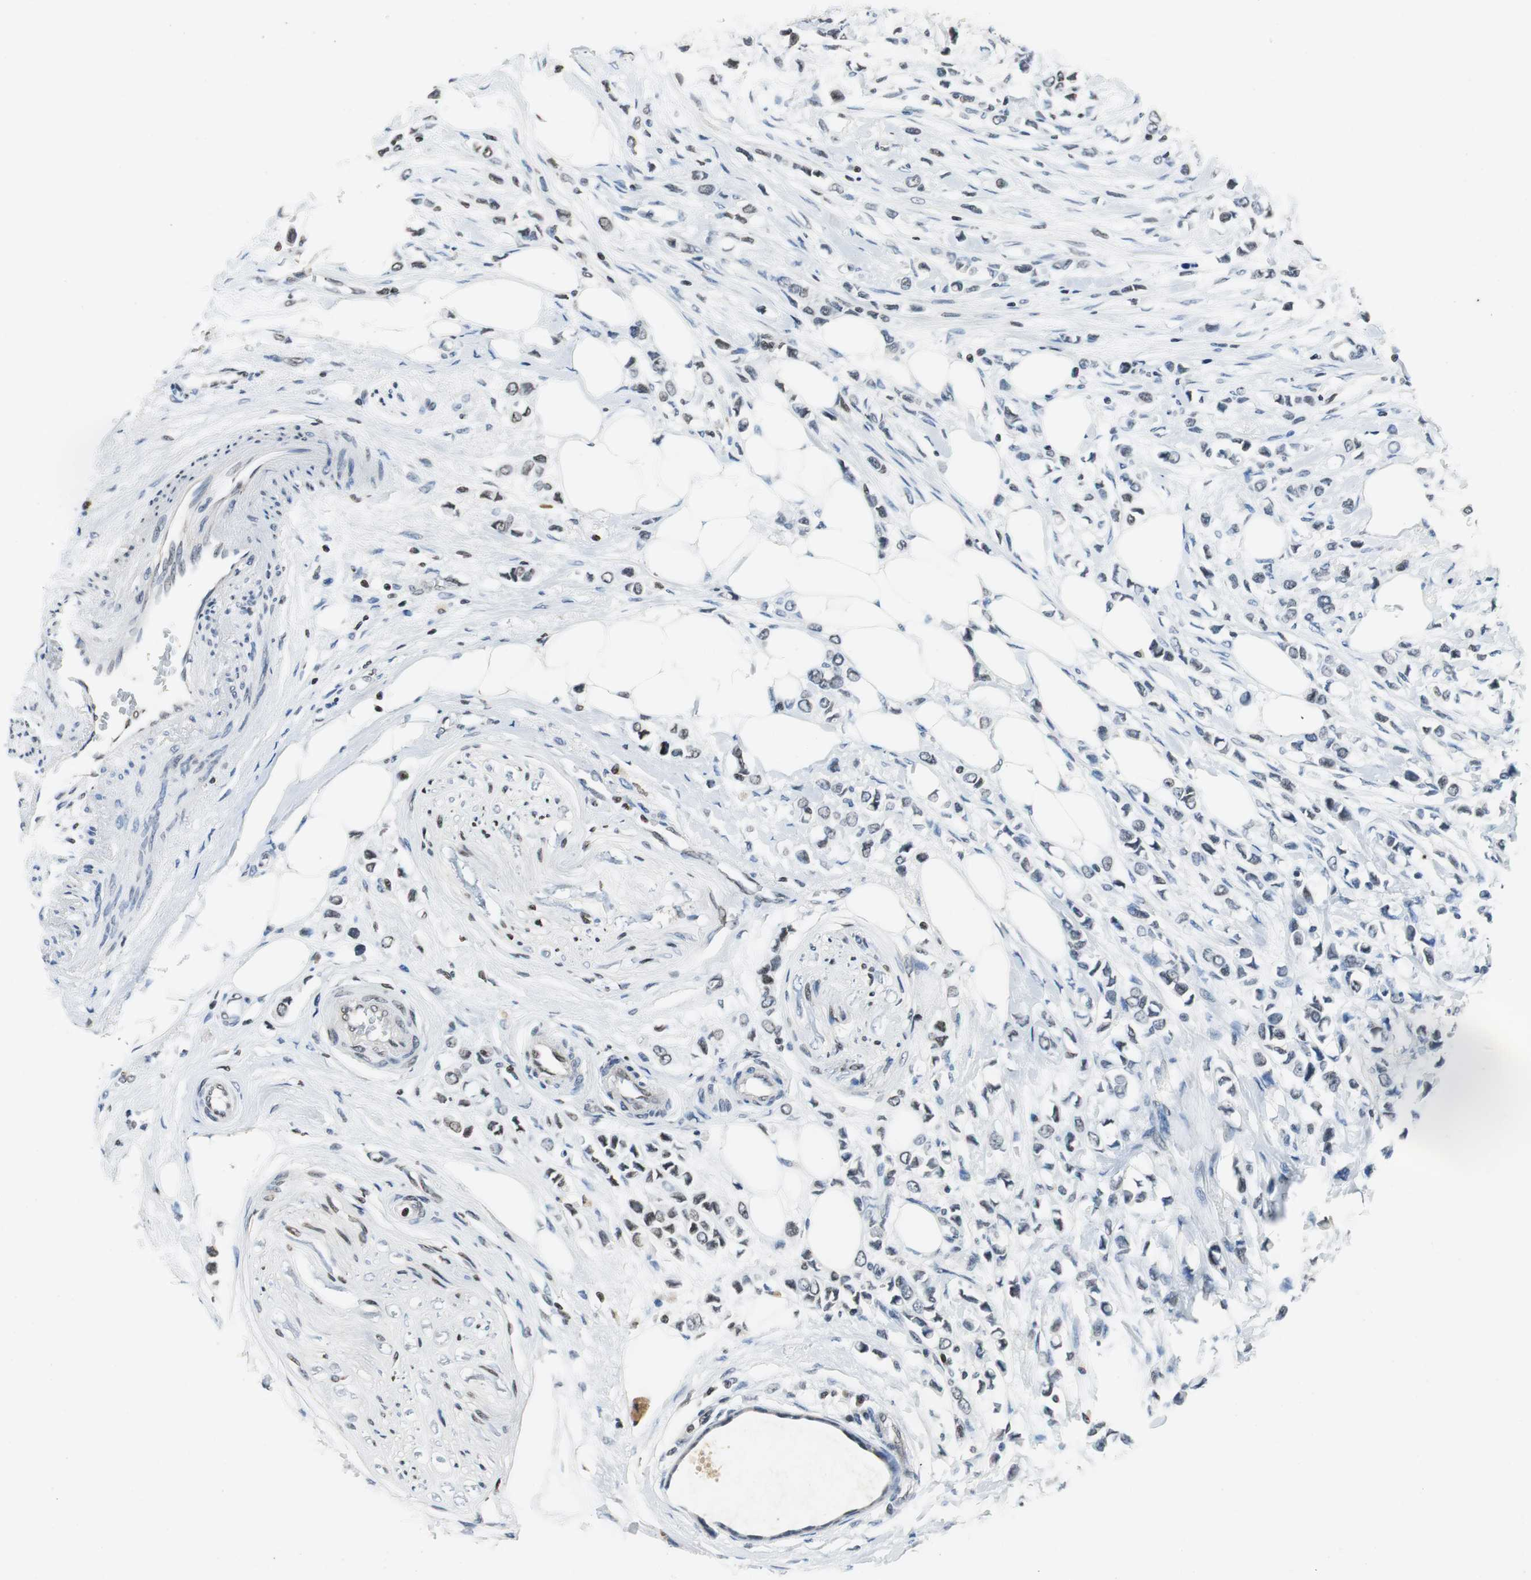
{"staining": {"intensity": "weak", "quantity": "<25%", "location": "nuclear"}, "tissue": "breast cancer", "cell_type": "Tumor cells", "image_type": "cancer", "snomed": [{"axis": "morphology", "description": "Lobular carcinoma"}, {"axis": "topography", "description": "Breast"}], "caption": "Tumor cells are negative for brown protein staining in breast cancer.", "gene": "ORM1", "patient": {"sex": "female", "age": 51}}